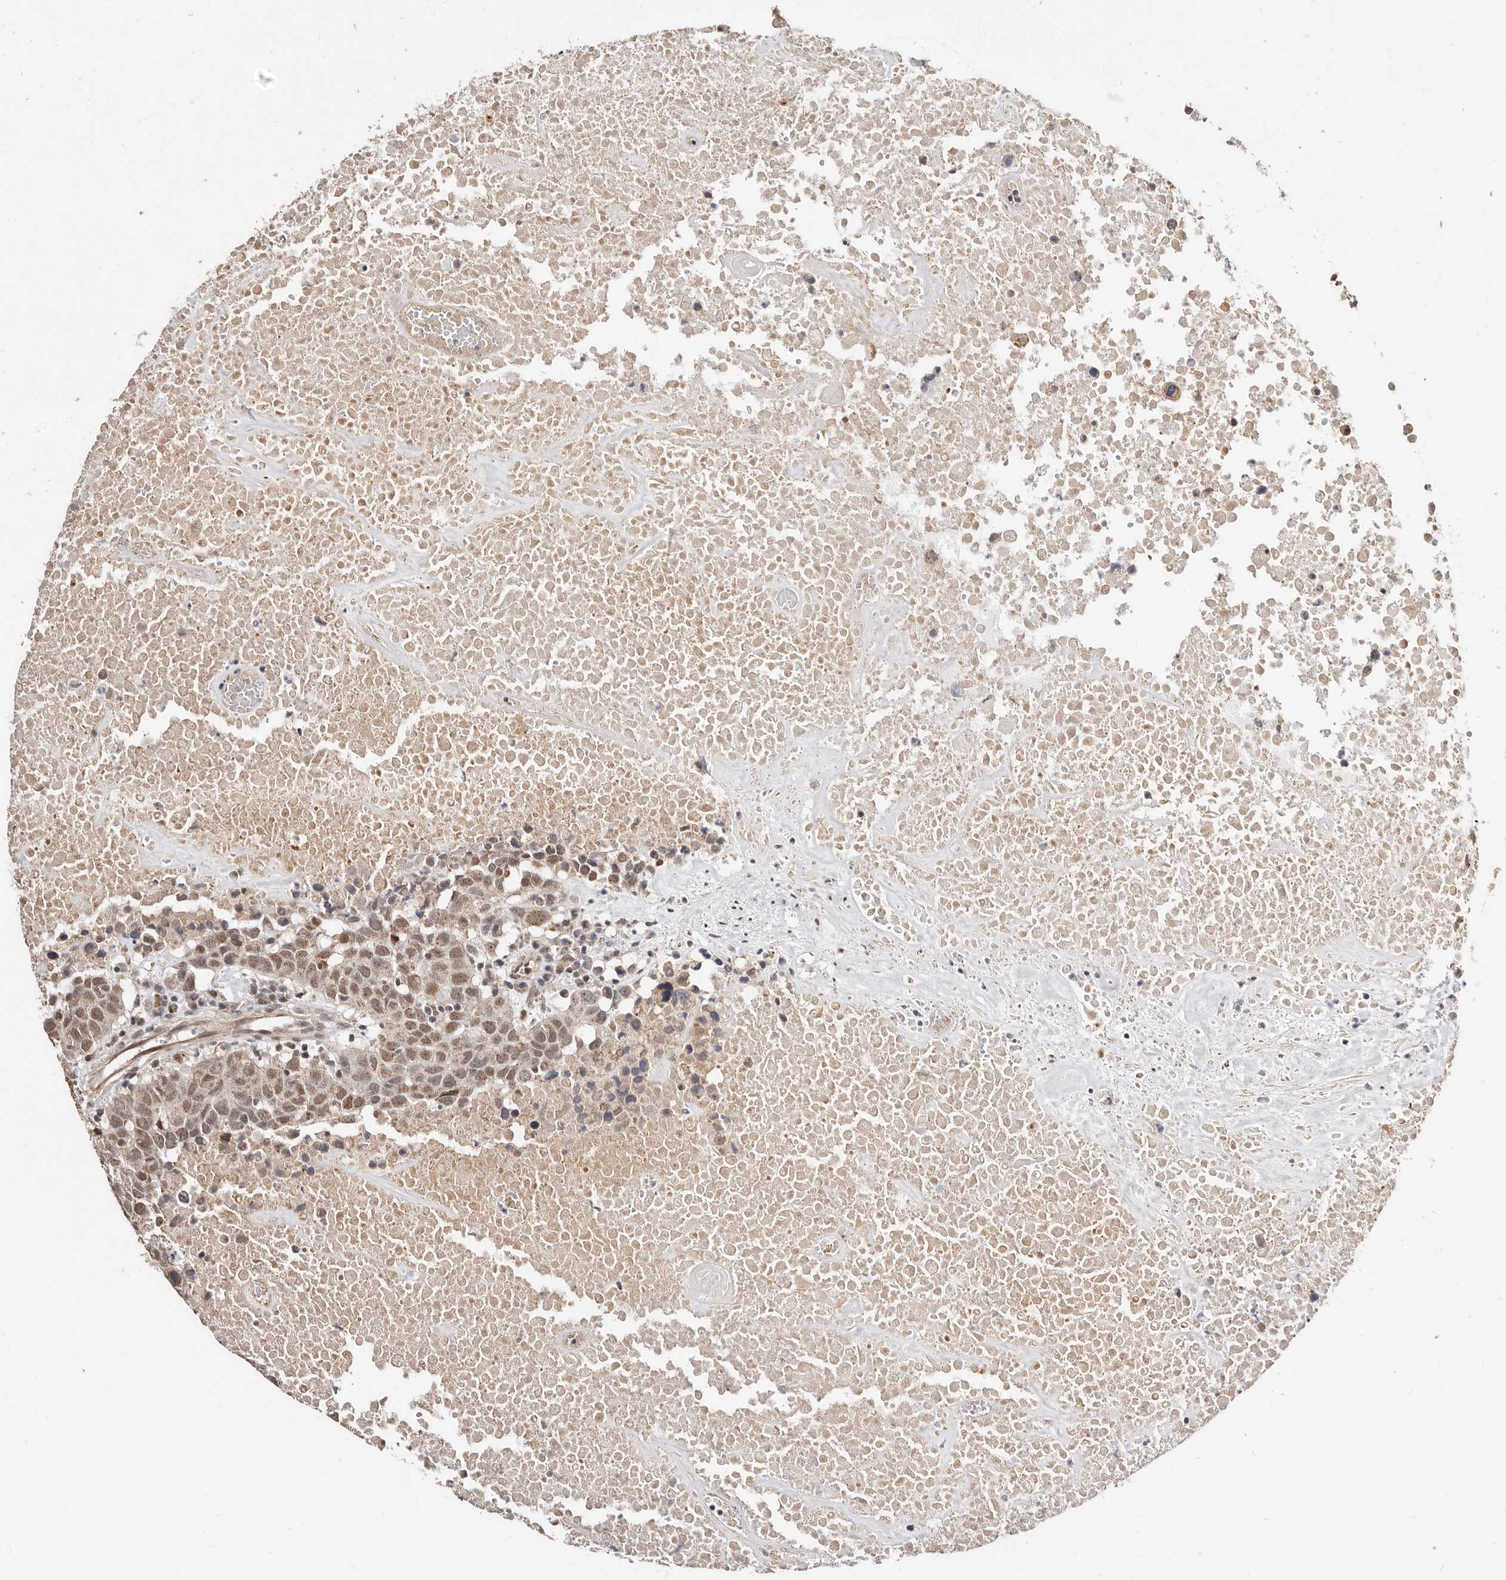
{"staining": {"intensity": "weak", "quantity": ">75%", "location": "nuclear"}, "tissue": "head and neck cancer", "cell_type": "Tumor cells", "image_type": "cancer", "snomed": [{"axis": "morphology", "description": "Squamous cell carcinoma, NOS"}, {"axis": "topography", "description": "Head-Neck"}], "caption": "Immunohistochemistry (IHC) image of human head and neck cancer stained for a protein (brown), which exhibits low levels of weak nuclear staining in approximately >75% of tumor cells.", "gene": "CTNNBL1", "patient": {"sex": "male", "age": 66}}